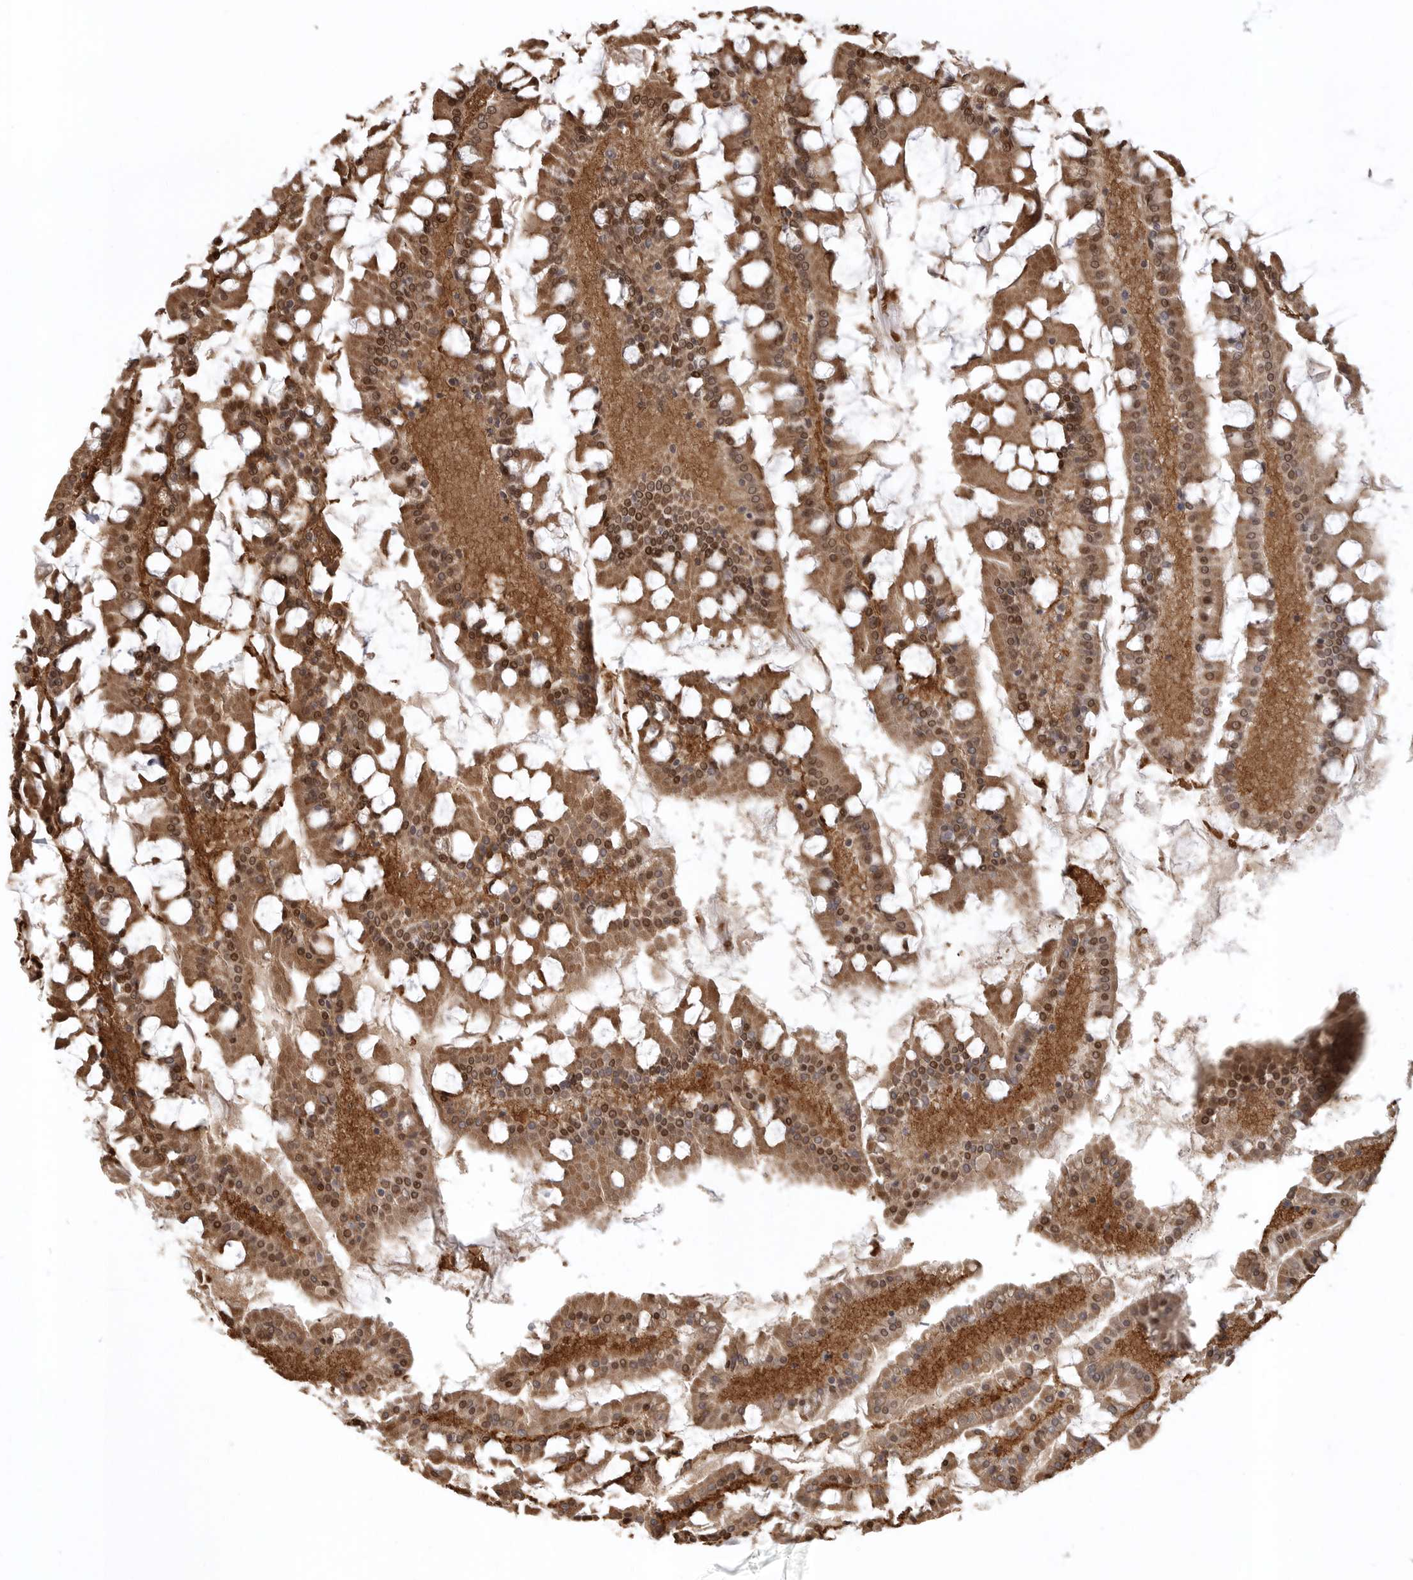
{"staining": {"intensity": "moderate", "quantity": ">75%", "location": "cytoplasmic/membranous,nuclear"}, "tissue": "small intestine", "cell_type": "Glandular cells", "image_type": "normal", "snomed": [{"axis": "morphology", "description": "Normal tissue, NOS"}, {"axis": "topography", "description": "Small intestine"}], "caption": "Small intestine stained with immunohistochemistry (IHC) demonstrates moderate cytoplasmic/membranous,nuclear positivity in approximately >75% of glandular cells.", "gene": "ISG20L2", "patient": {"sex": "male", "age": 41}}